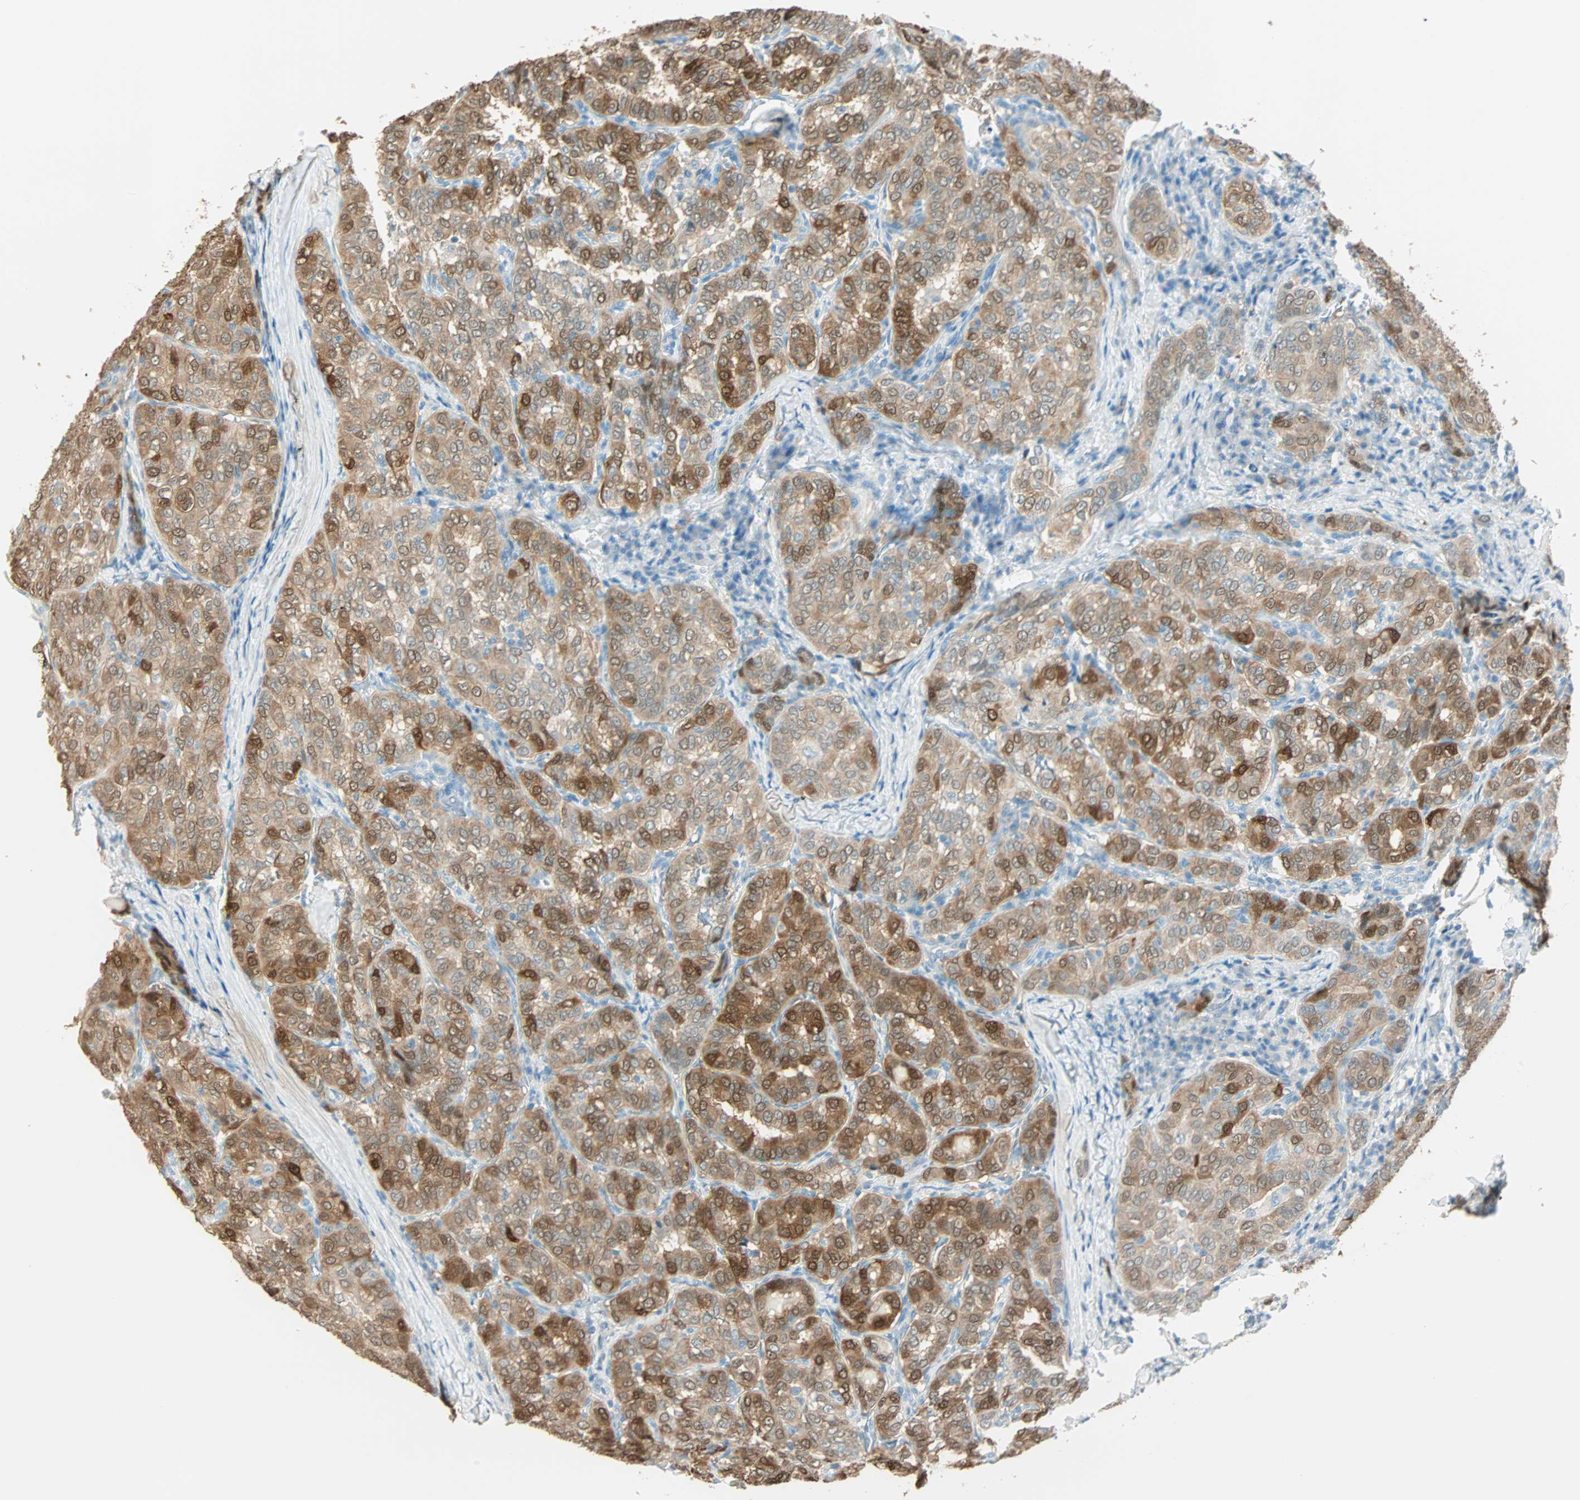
{"staining": {"intensity": "strong", "quantity": ">75%", "location": "cytoplasmic/membranous,nuclear"}, "tissue": "thyroid cancer", "cell_type": "Tumor cells", "image_type": "cancer", "snomed": [{"axis": "morphology", "description": "Normal tissue, NOS"}, {"axis": "morphology", "description": "Papillary adenocarcinoma, NOS"}, {"axis": "topography", "description": "Thyroid gland"}], "caption": "Thyroid cancer stained for a protein (brown) reveals strong cytoplasmic/membranous and nuclear positive expression in about >75% of tumor cells.", "gene": "S100A1", "patient": {"sex": "female", "age": 30}}